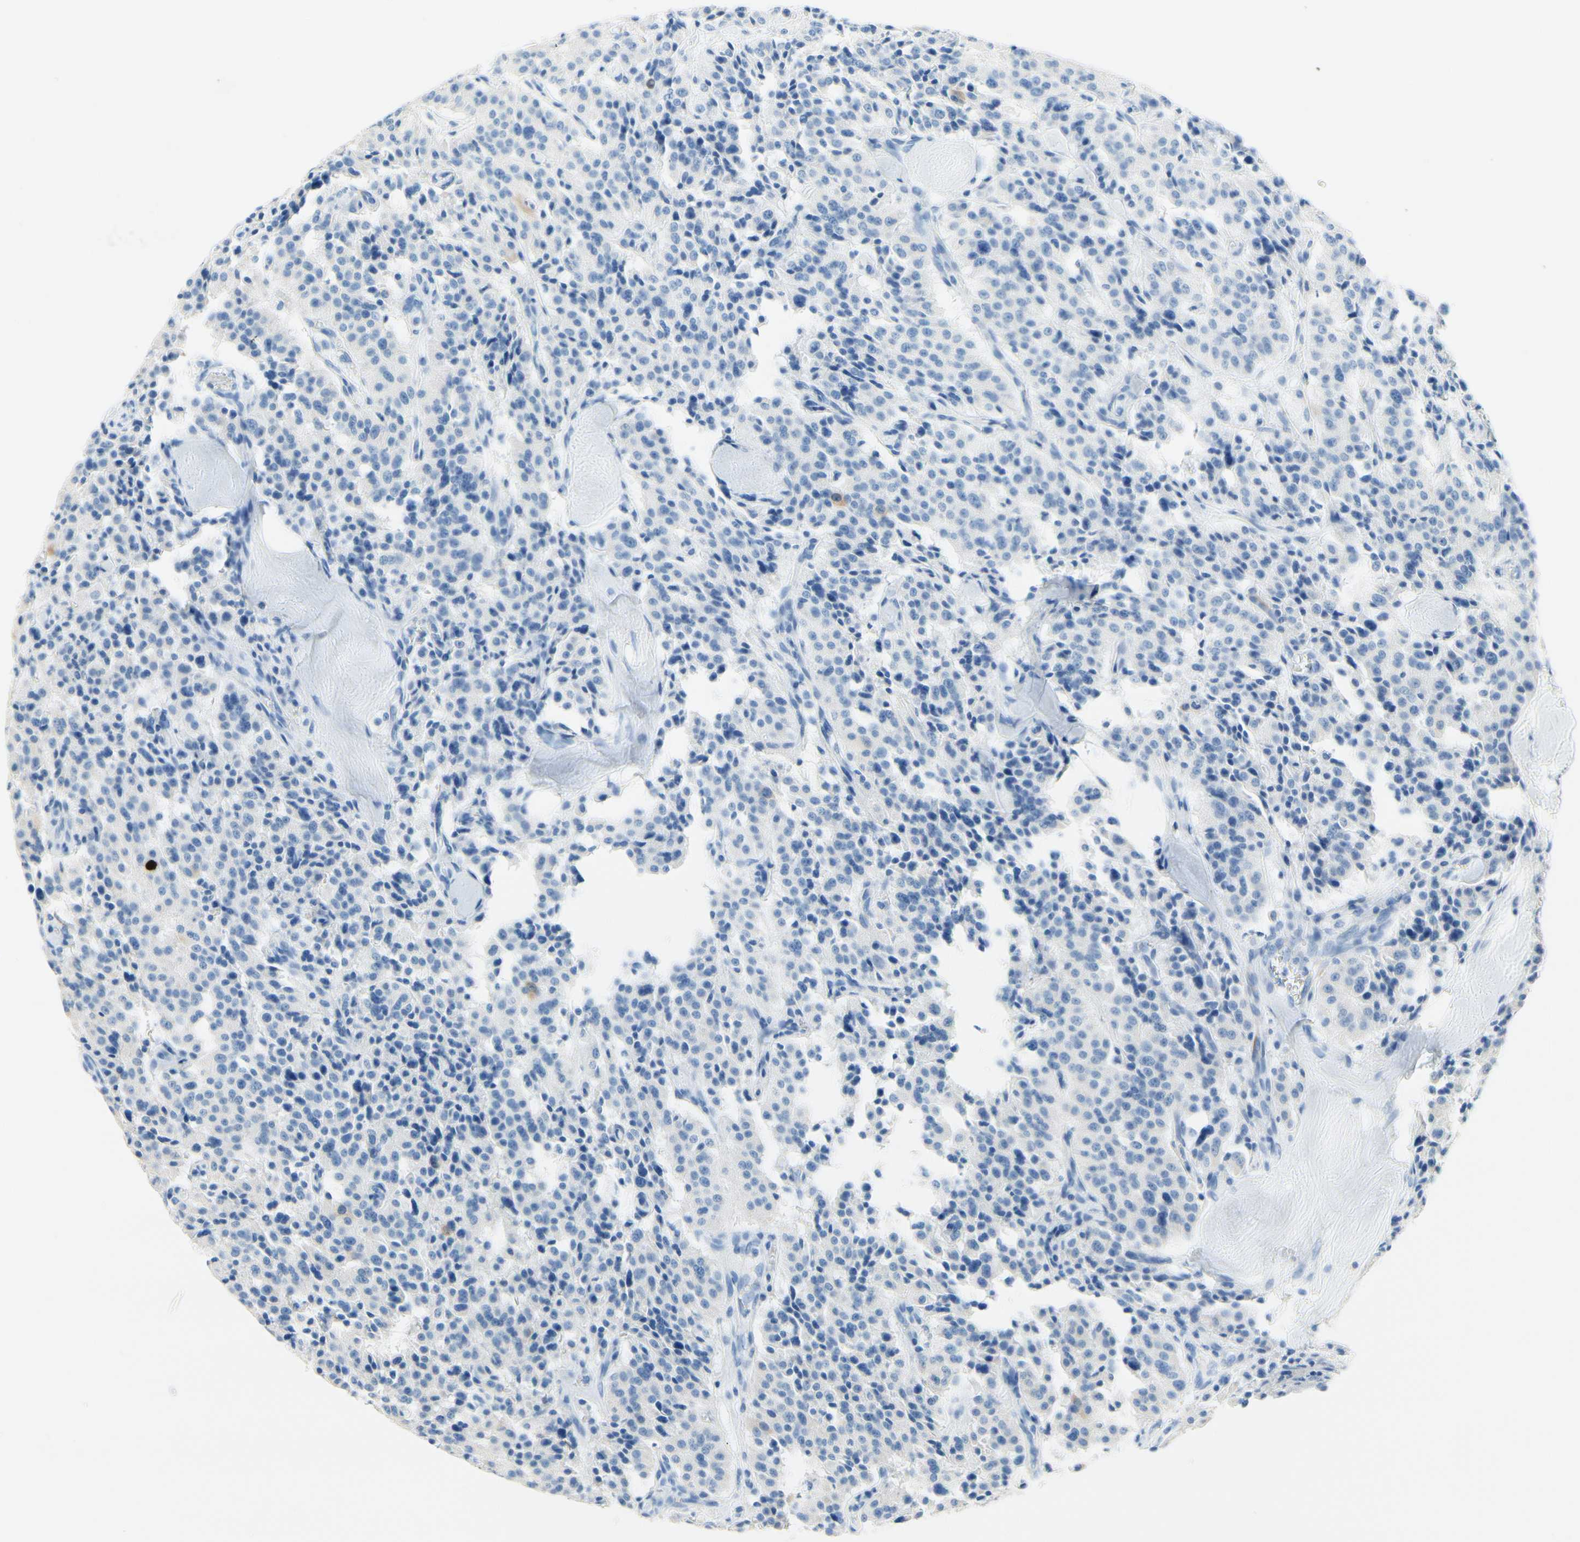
{"staining": {"intensity": "negative", "quantity": "none", "location": "none"}, "tissue": "carcinoid", "cell_type": "Tumor cells", "image_type": "cancer", "snomed": [{"axis": "morphology", "description": "Carcinoid, malignant, NOS"}, {"axis": "topography", "description": "Lung"}], "caption": "Photomicrograph shows no protein expression in tumor cells of carcinoid tissue. (DAB (3,3'-diaminobenzidine) immunohistochemistry (IHC) visualized using brightfield microscopy, high magnification).", "gene": "CKAP2", "patient": {"sex": "male", "age": 30}}